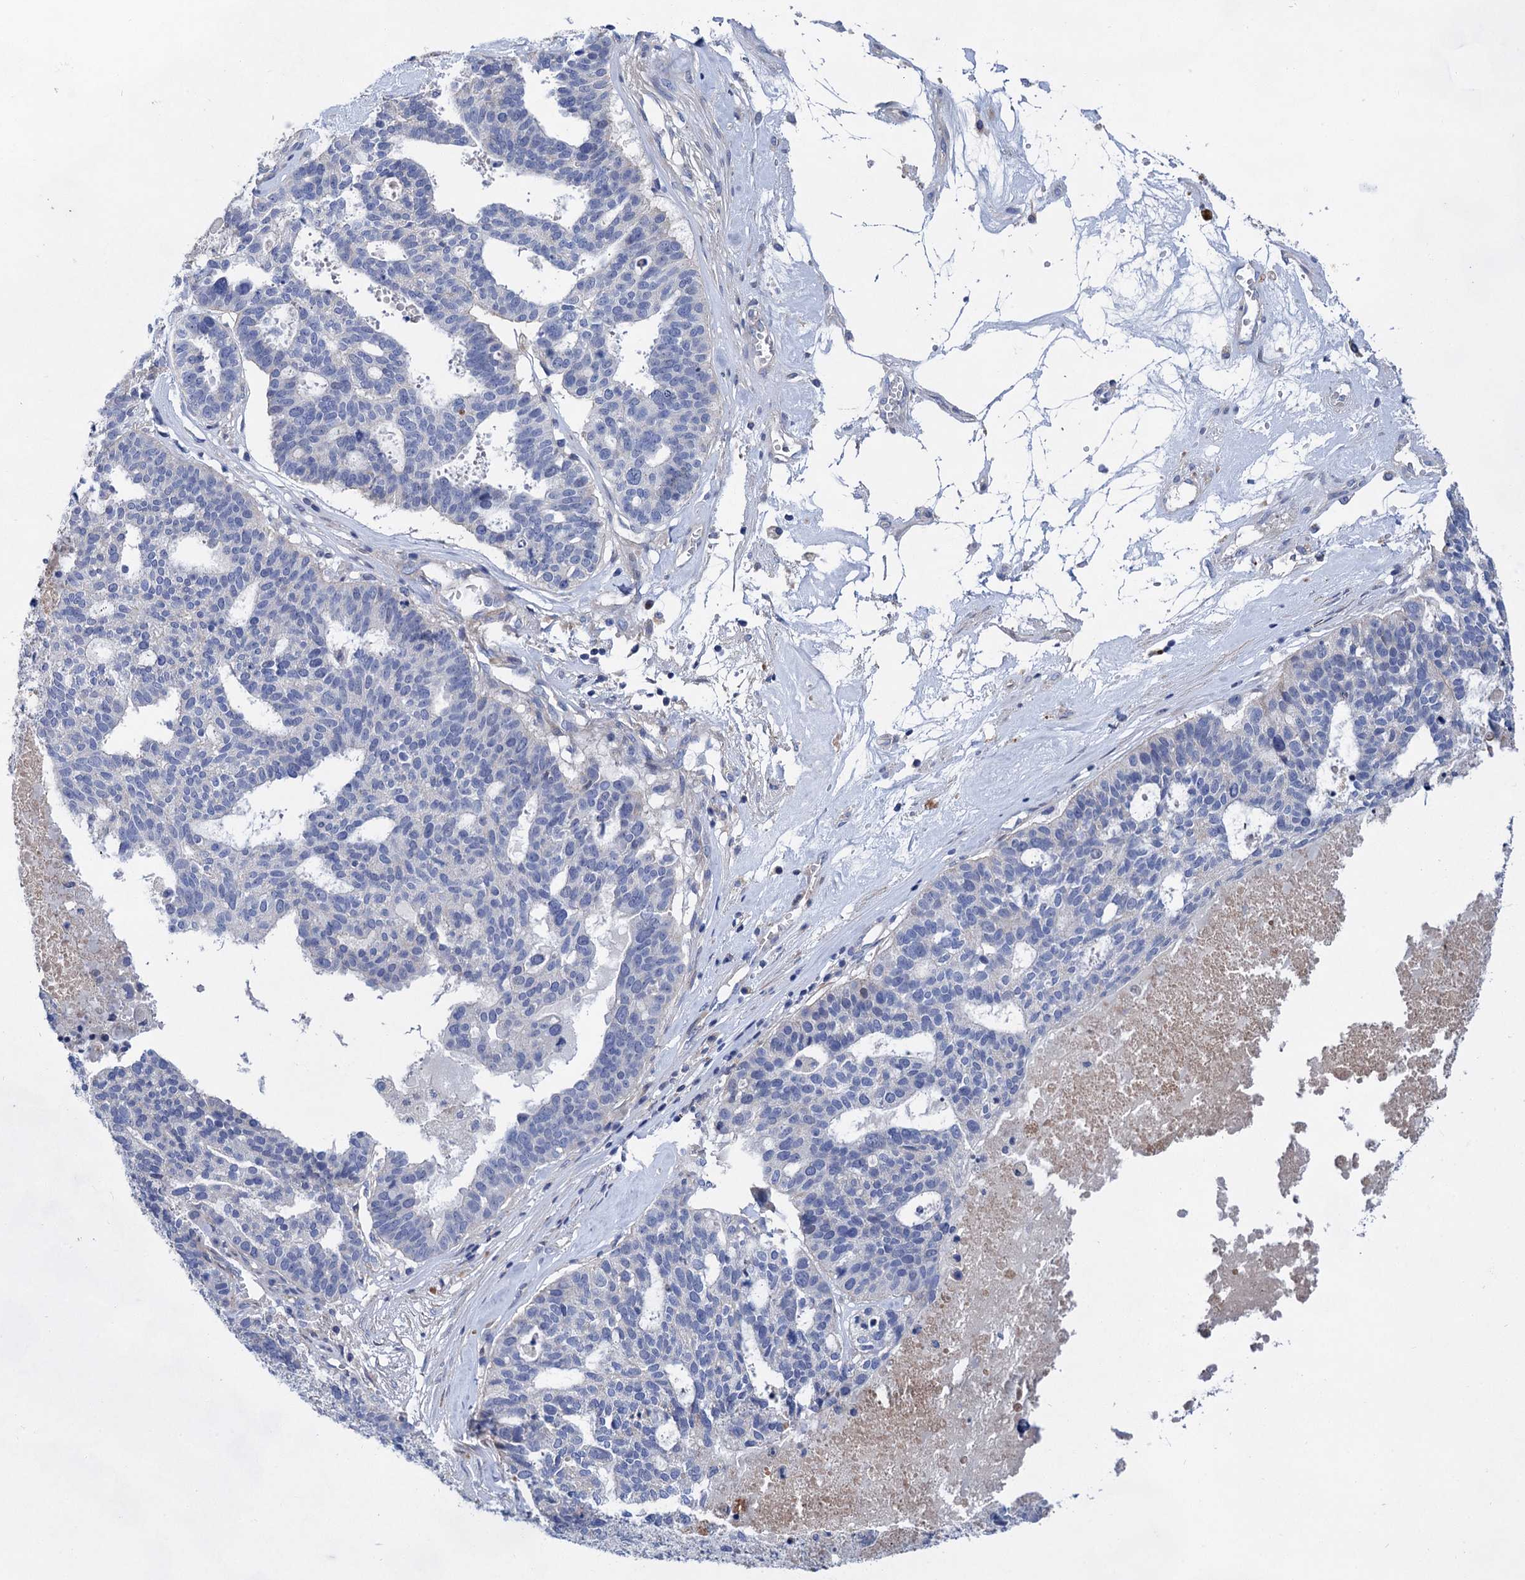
{"staining": {"intensity": "negative", "quantity": "none", "location": "none"}, "tissue": "ovarian cancer", "cell_type": "Tumor cells", "image_type": "cancer", "snomed": [{"axis": "morphology", "description": "Cystadenocarcinoma, serous, NOS"}, {"axis": "topography", "description": "Ovary"}], "caption": "Tumor cells are negative for protein expression in human ovarian cancer (serous cystadenocarcinoma).", "gene": "GPR155", "patient": {"sex": "female", "age": 59}}